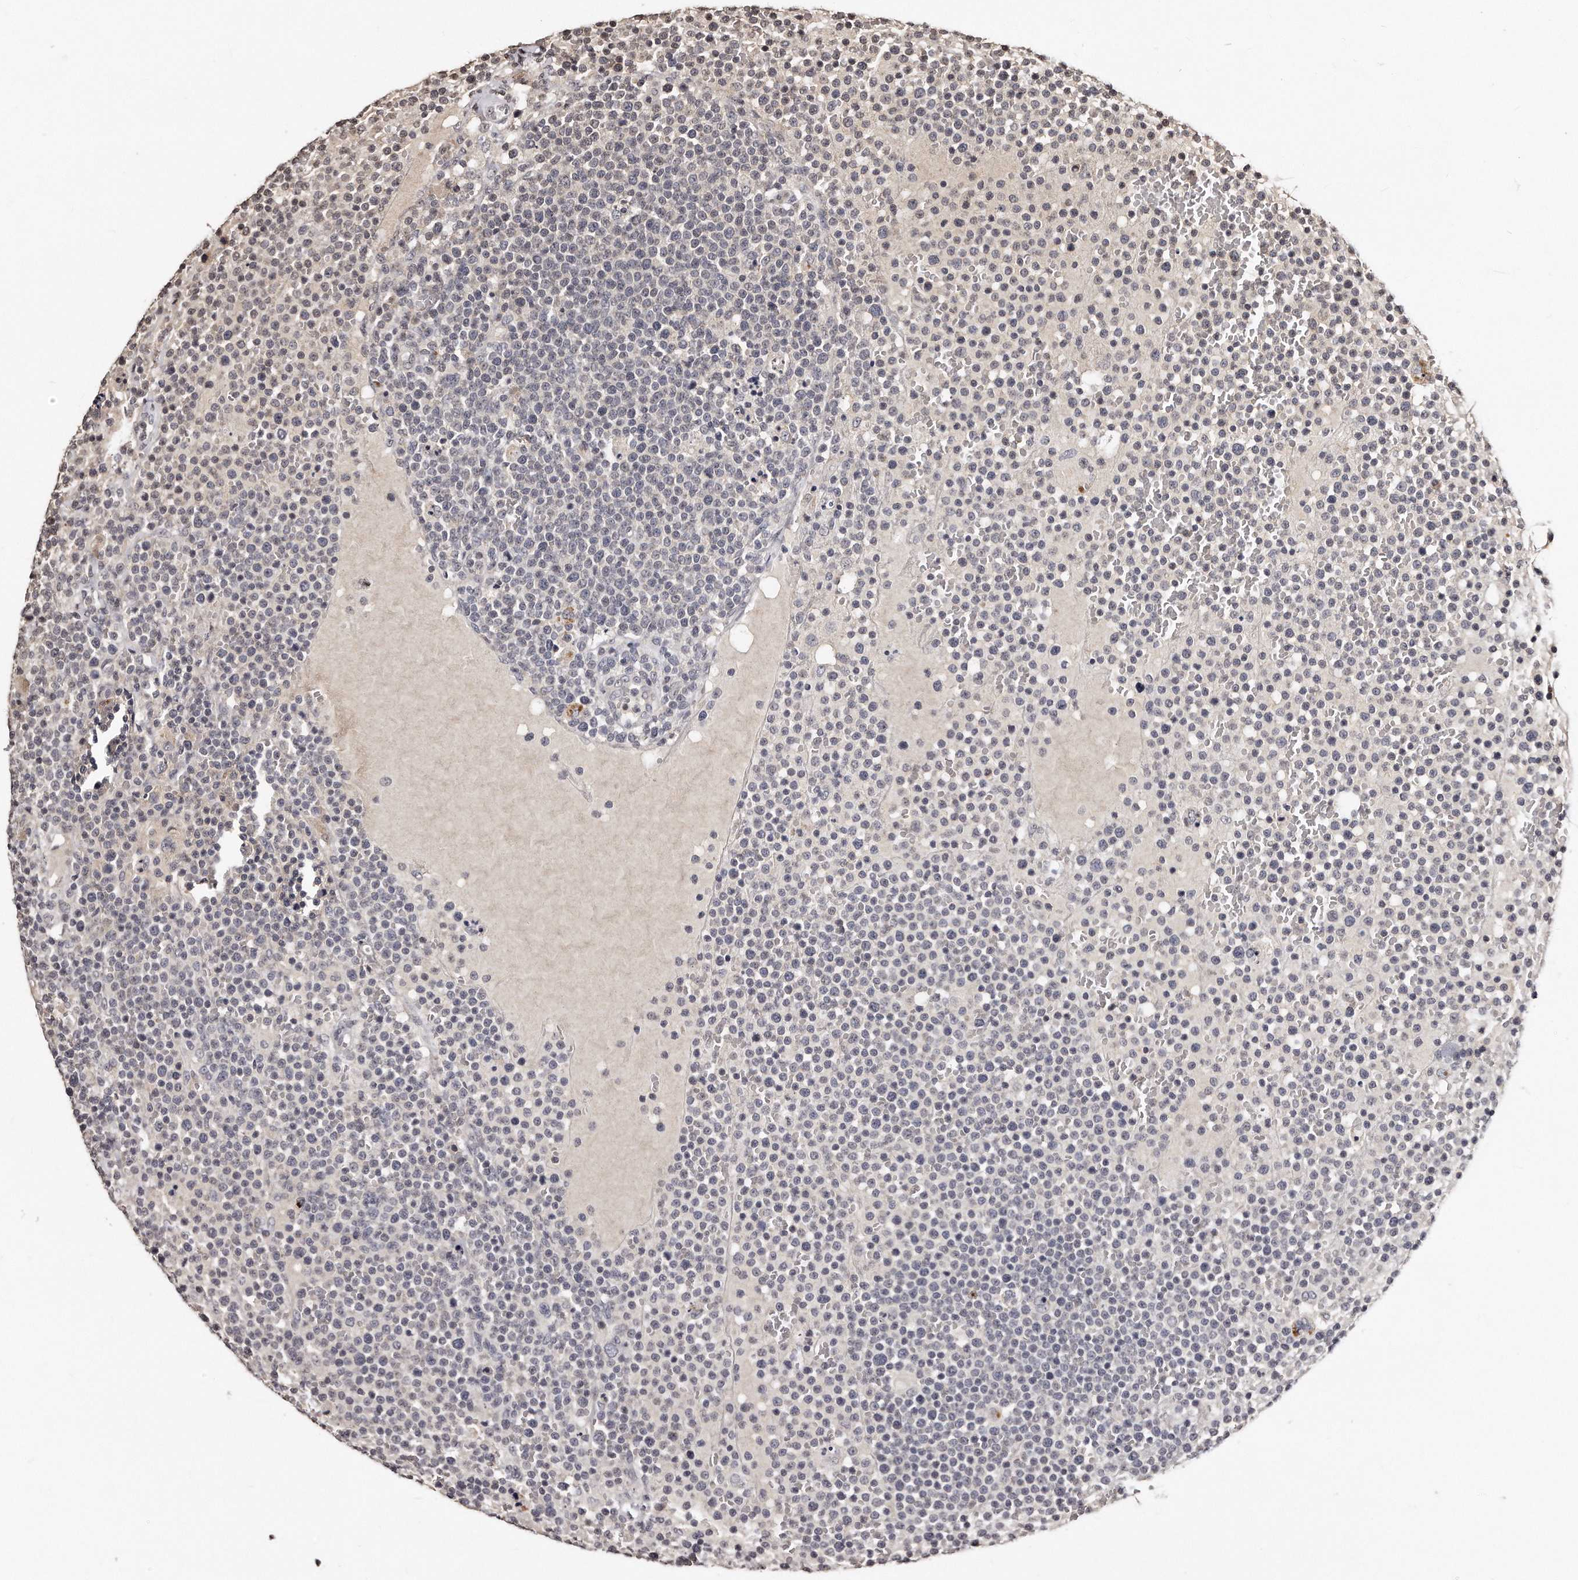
{"staining": {"intensity": "negative", "quantity": "none", "location": "none"}, "tissue": "lymphoma", "cell_type": "Tumor cells", "image_type": "cancer", "snomed": [{"axis": "morphology", "description": "Malignant lymphoma, non-Hodgkin's type, High grade"}, {"axis": "topography", "description": "Lymph node"}], "caption": "Immunohistochemistry micrograph of lymphoma stained for a protein (brown), which displays no positivity in tumor cells. (Immunohistochemistry, brightfield microscopy, high magnification).", "gene": "TSHR", "patient": {"sex": "male", "age": 61}}